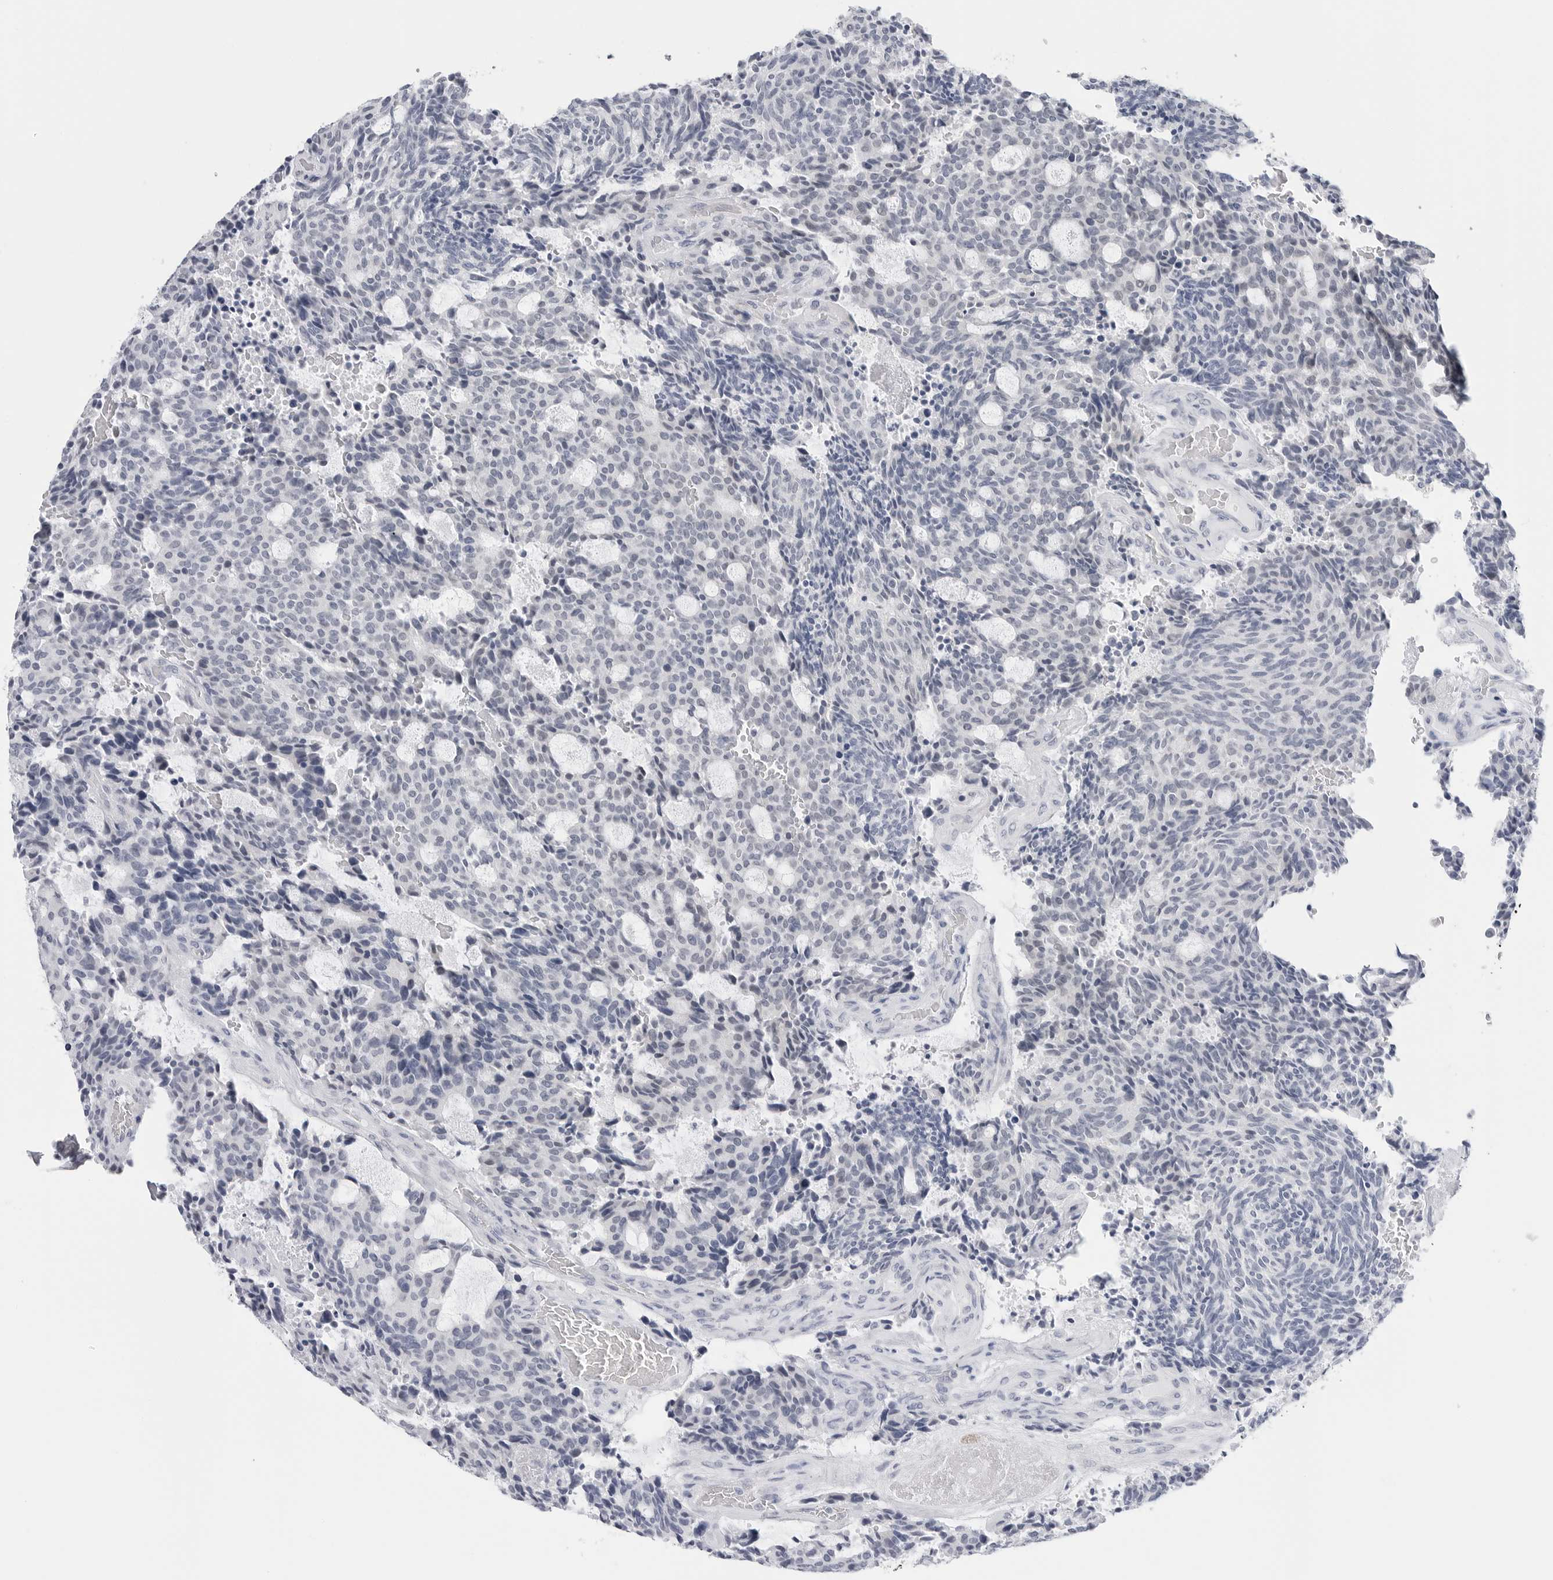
{"staining": {"intensity": "negative", "quantity": "none", "location": "none"}, "tissue": "carcinoid", "cell_type": "Tumor cells", "image_type": "cancer", "snomed": [{"axis": "morphology", "description": "Carcinoid, malignant, NOS"}, {"axis": "topography", "description": "Pancreas"}], "caption": "Immunohistochemistry of human carcinoid demonstrates no staining in tumor cells.", "gene": "HSPB7", "patient": {"sex": "female", "age": 54}}